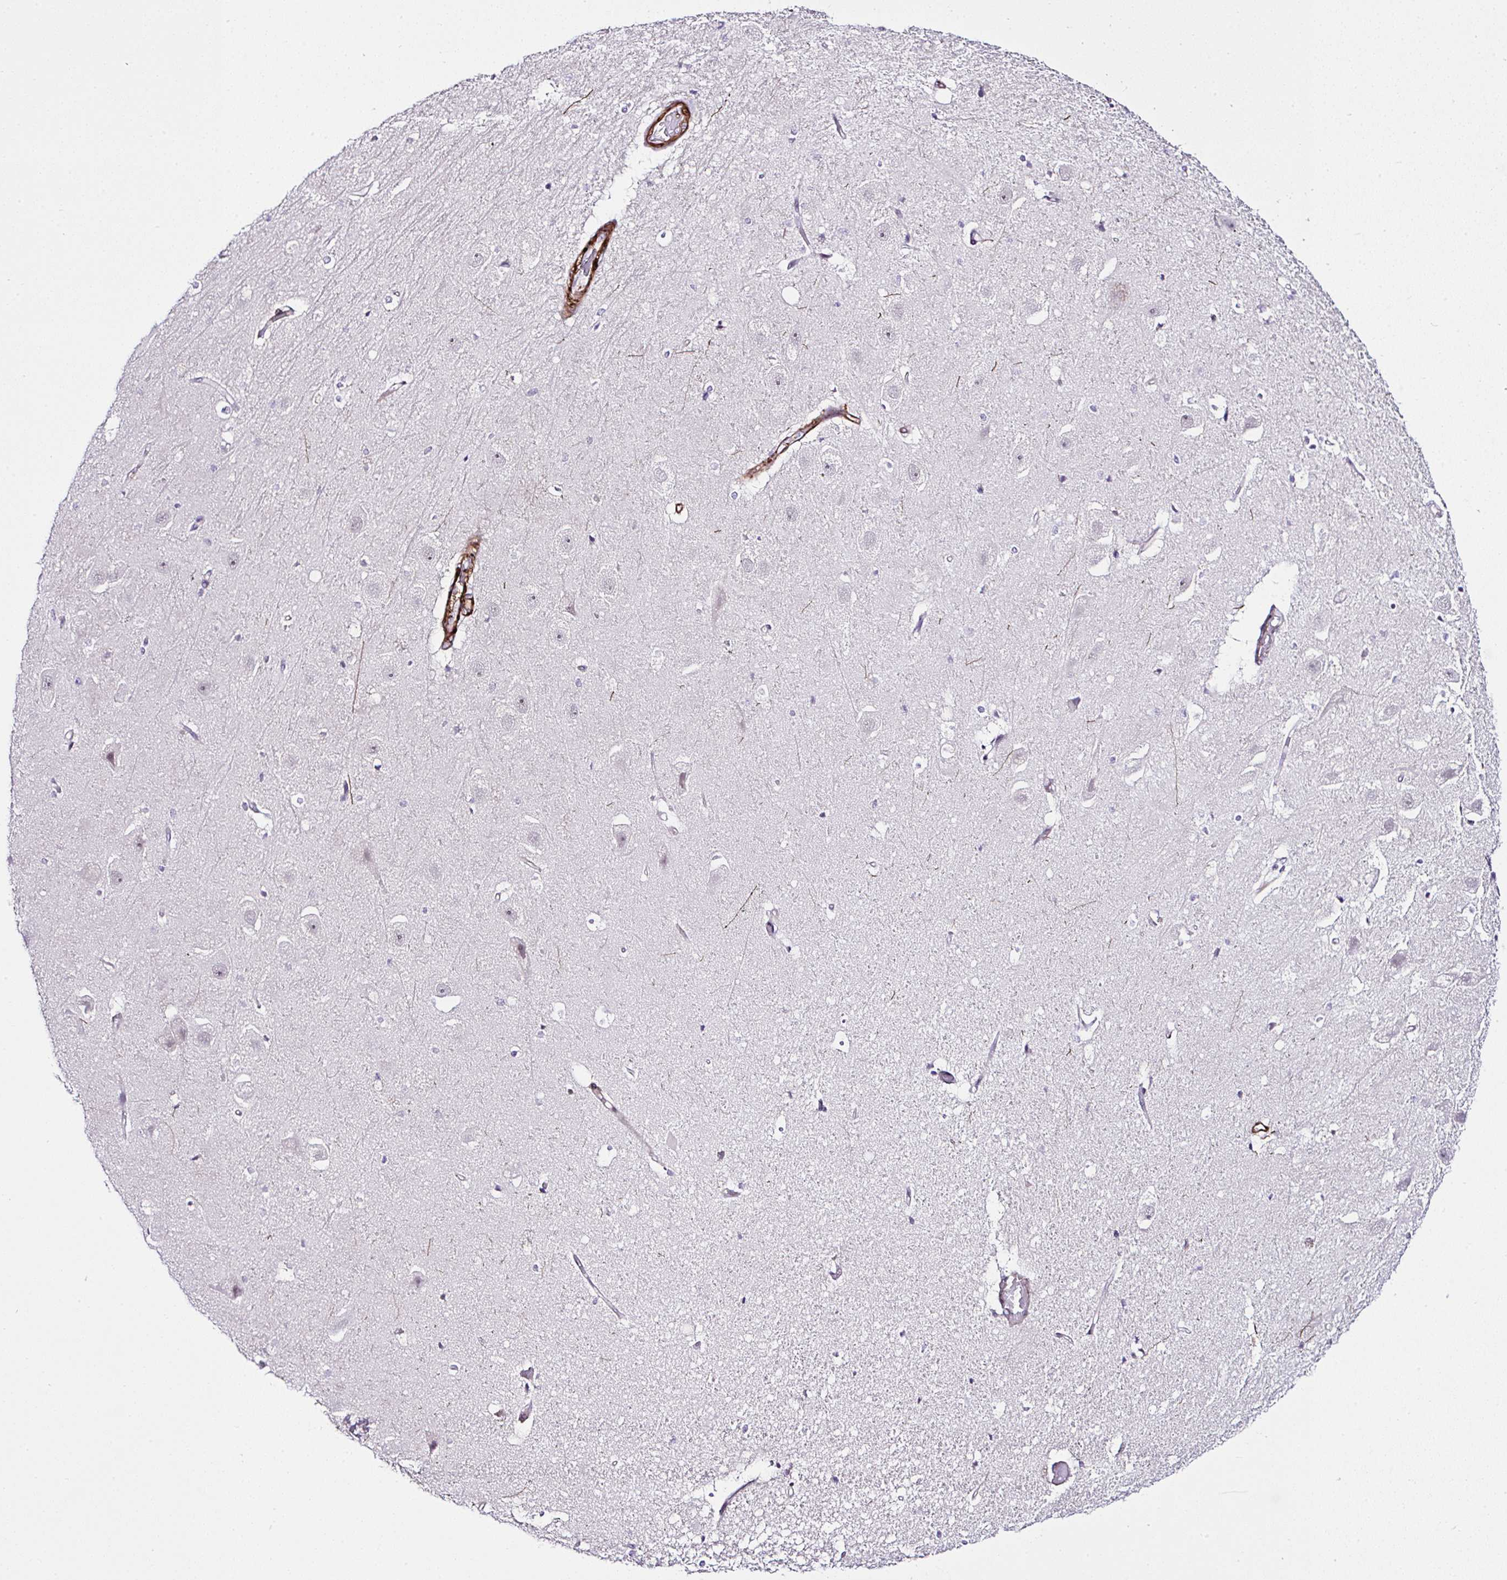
{"staining": {"intensity": "negative", "quantity": "none", "location": "none"}, "tissue": "hippocampus", "cell_type": "Glial cells", "image_type": "normal", "snomed": [{"axis": "morphology", "description": "Normal tissue, NOS"}, {"axis": "topography", "description": "Hippocampus"}], "caption": "IHC histopathology image of benign human hippocampus stained for a protein (brown), which shows no expression in glial cells.", "gene": "FBXO34", "patient": {"sex": "male", "age": 63}}